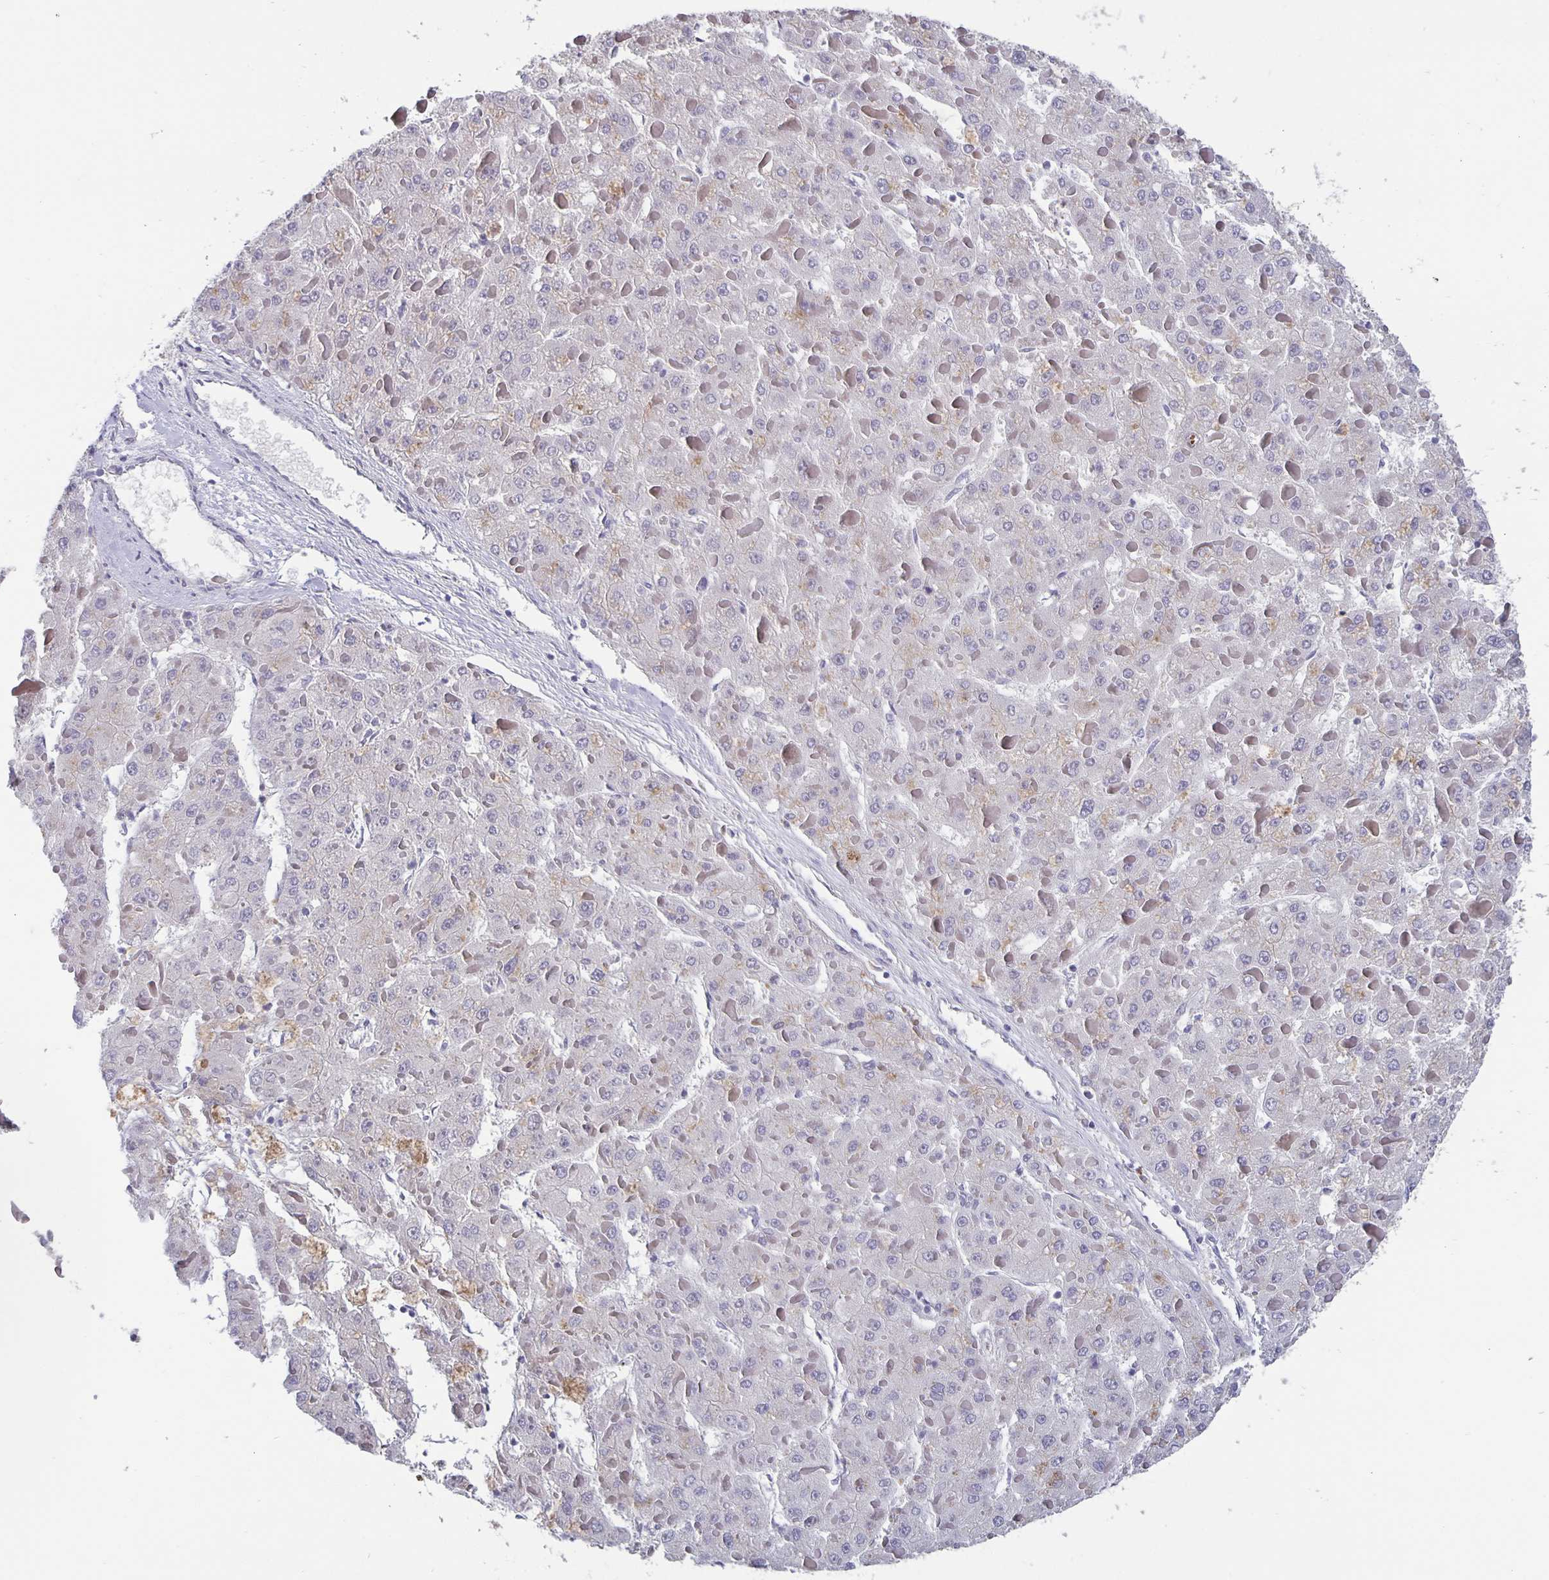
{"staining": {"intensity": "negative", "quantity": "none", "location": "none"}, "tissue": "liver cancer", "cell_type": "Tumor cells", "image_type": "cancer", "snomed": [{"axis": "morphology", "description": "Carcinoma, Hepatocellular, NOS"}, {"axis": "topography", "description": "Liver"}], "caption": "DAB immunohistochemical staining of hepatocellular carcinoma (liver) demonstrates no significant staining in tumor cells.", "gene": "GDF15", "patient": {"sex": "female", "age": 73}}